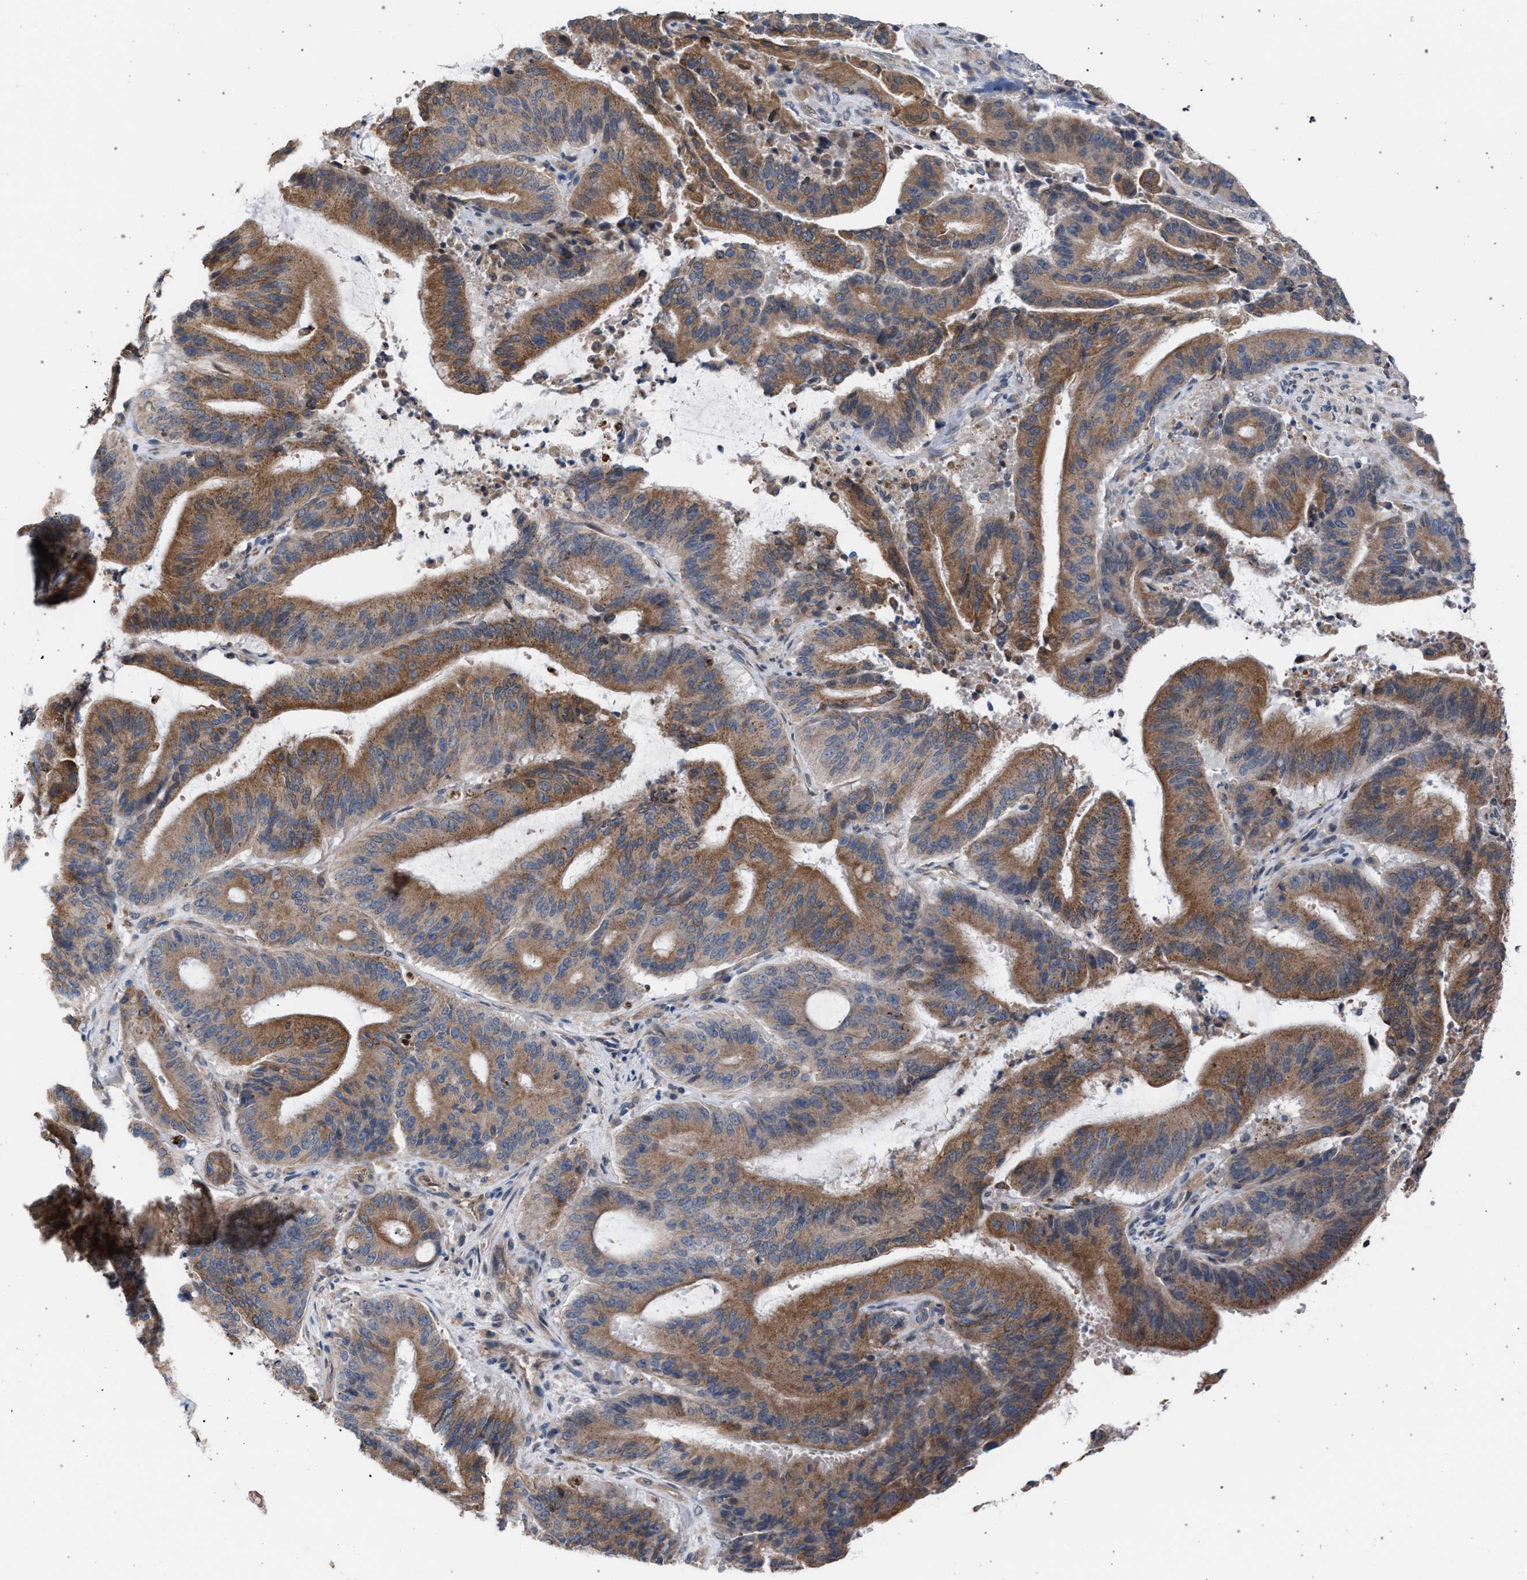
{"staining": {"intensity": "moderate", "quantity": ">75%", "location": "cytoplasmic/membranous"}, "tissue": "liver cancer", "cell_type": "Tumor cells", "image_type": "cancer", "snomed": [{"axis": "morphology", "description": "Normal tissue, NOS"}, {"axis": "morphology", "description": "Cholangiocarcinoma"}, {"axis": "topography", "description": "Liver"}, {"axis": "topography", "description": "Peripheral nerve tissue"}], "caption": "Immunohistochemistry staining of liver cancer, which demonstrates medium levels of moderate cytoplasmic/membranous staining in about >75% of tumor cells indicating moderate cytoplasmic/membranous protein expression. The staining was performed using DAB (brown) for protein detection and nuclei were counterstained in hematoxylin (blue).", "gene": "ARPC5L", "patient": {"sex": "female", "age": 73}}